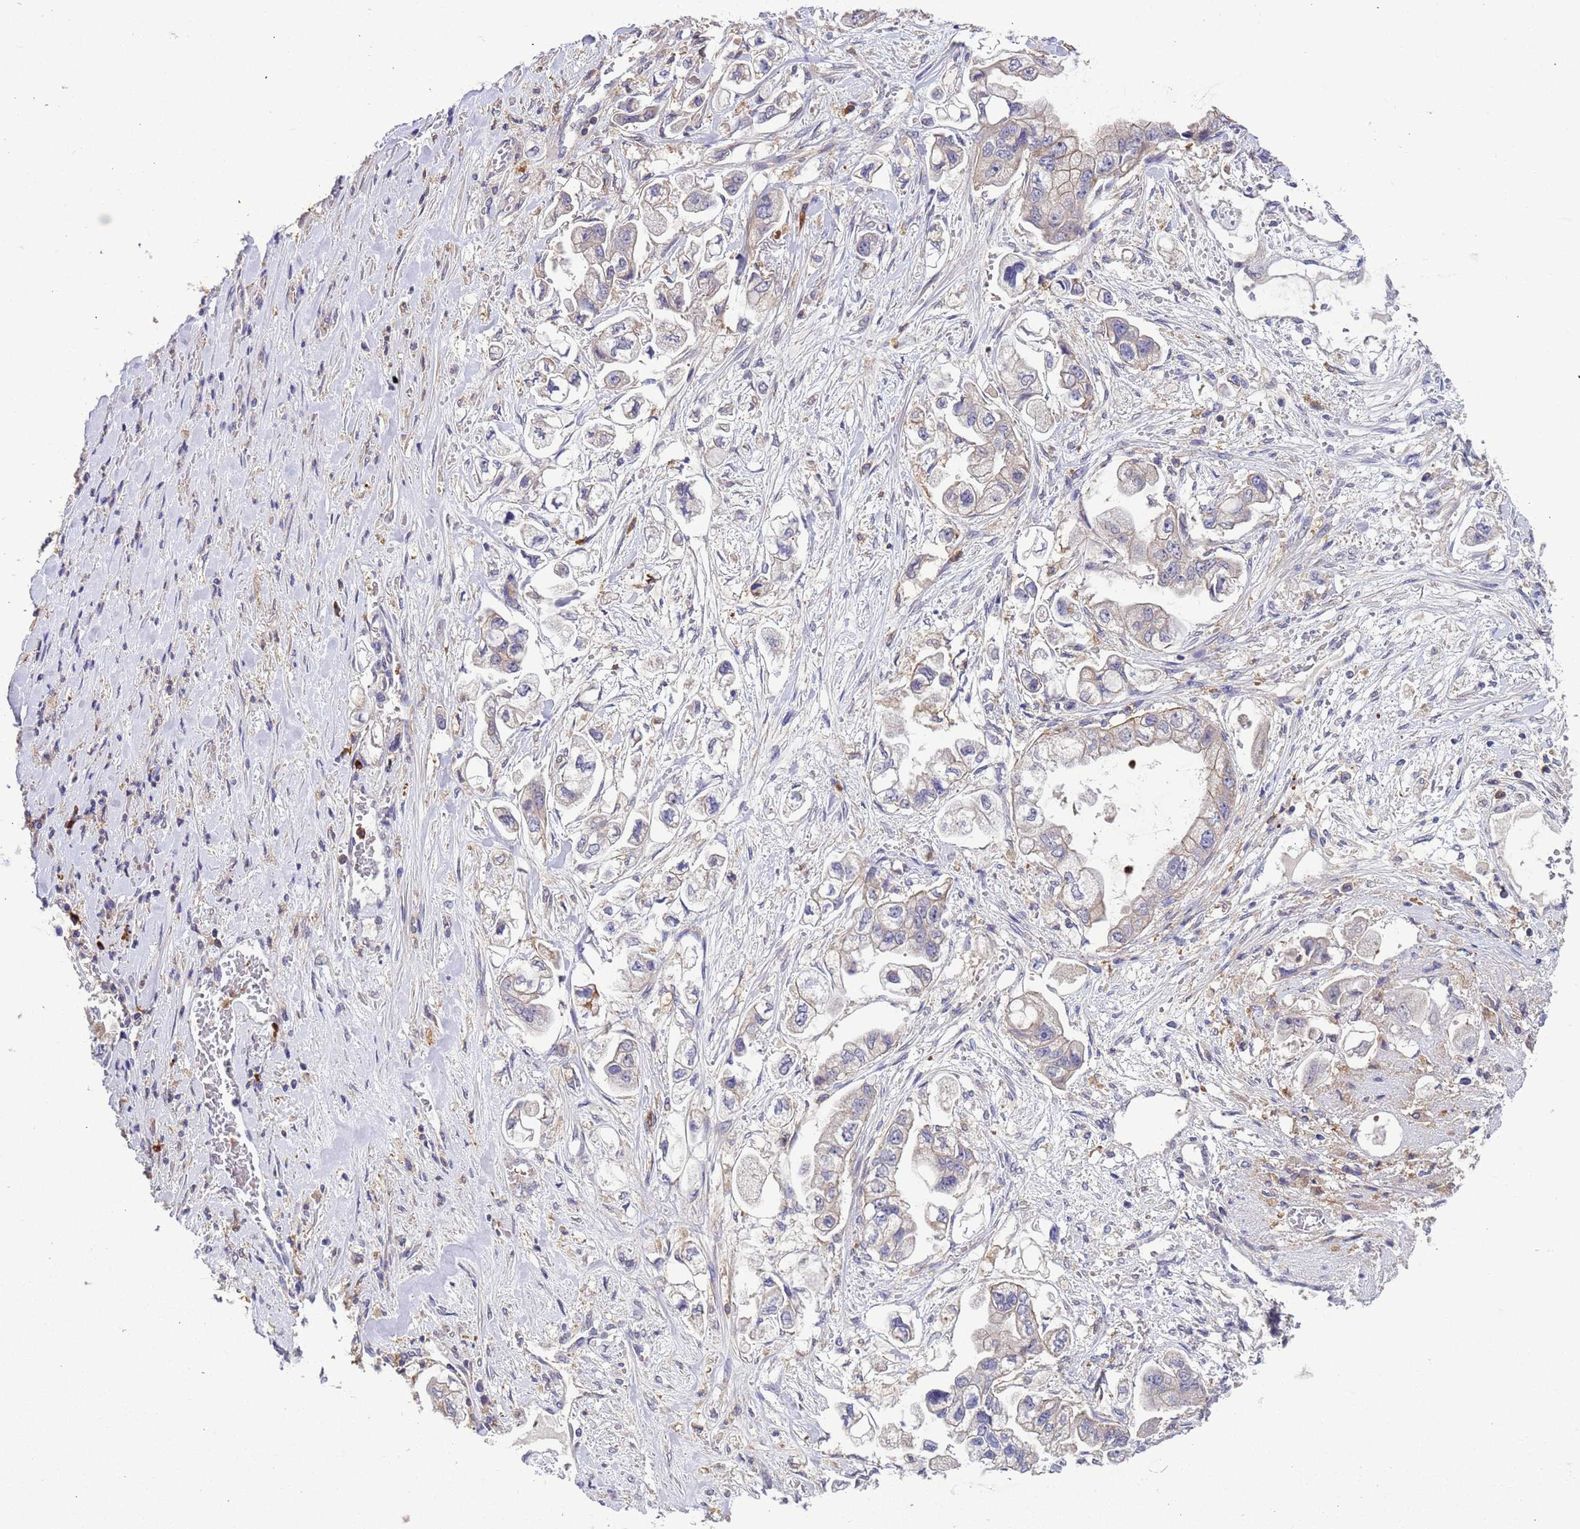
{"staining": {"intensity": "weak", "quantity": "<25%", "location": "cytoplasmic/membranous"}, "tissue": "stomach cancer", "cell_type": "Tumor cells", "image_type": "cancer", "snomed": [{"axis": "morphology", "description": "Adenocarcinoma, NOS"}, {"axis": "topography", "description": "Stomach"}], "caption": "Tumor cells are negative for protein expression in human stomach cancer (adenocarcinoma).", "gene": "AMPD3", "patient": {"sex": "male", "age": 62}}